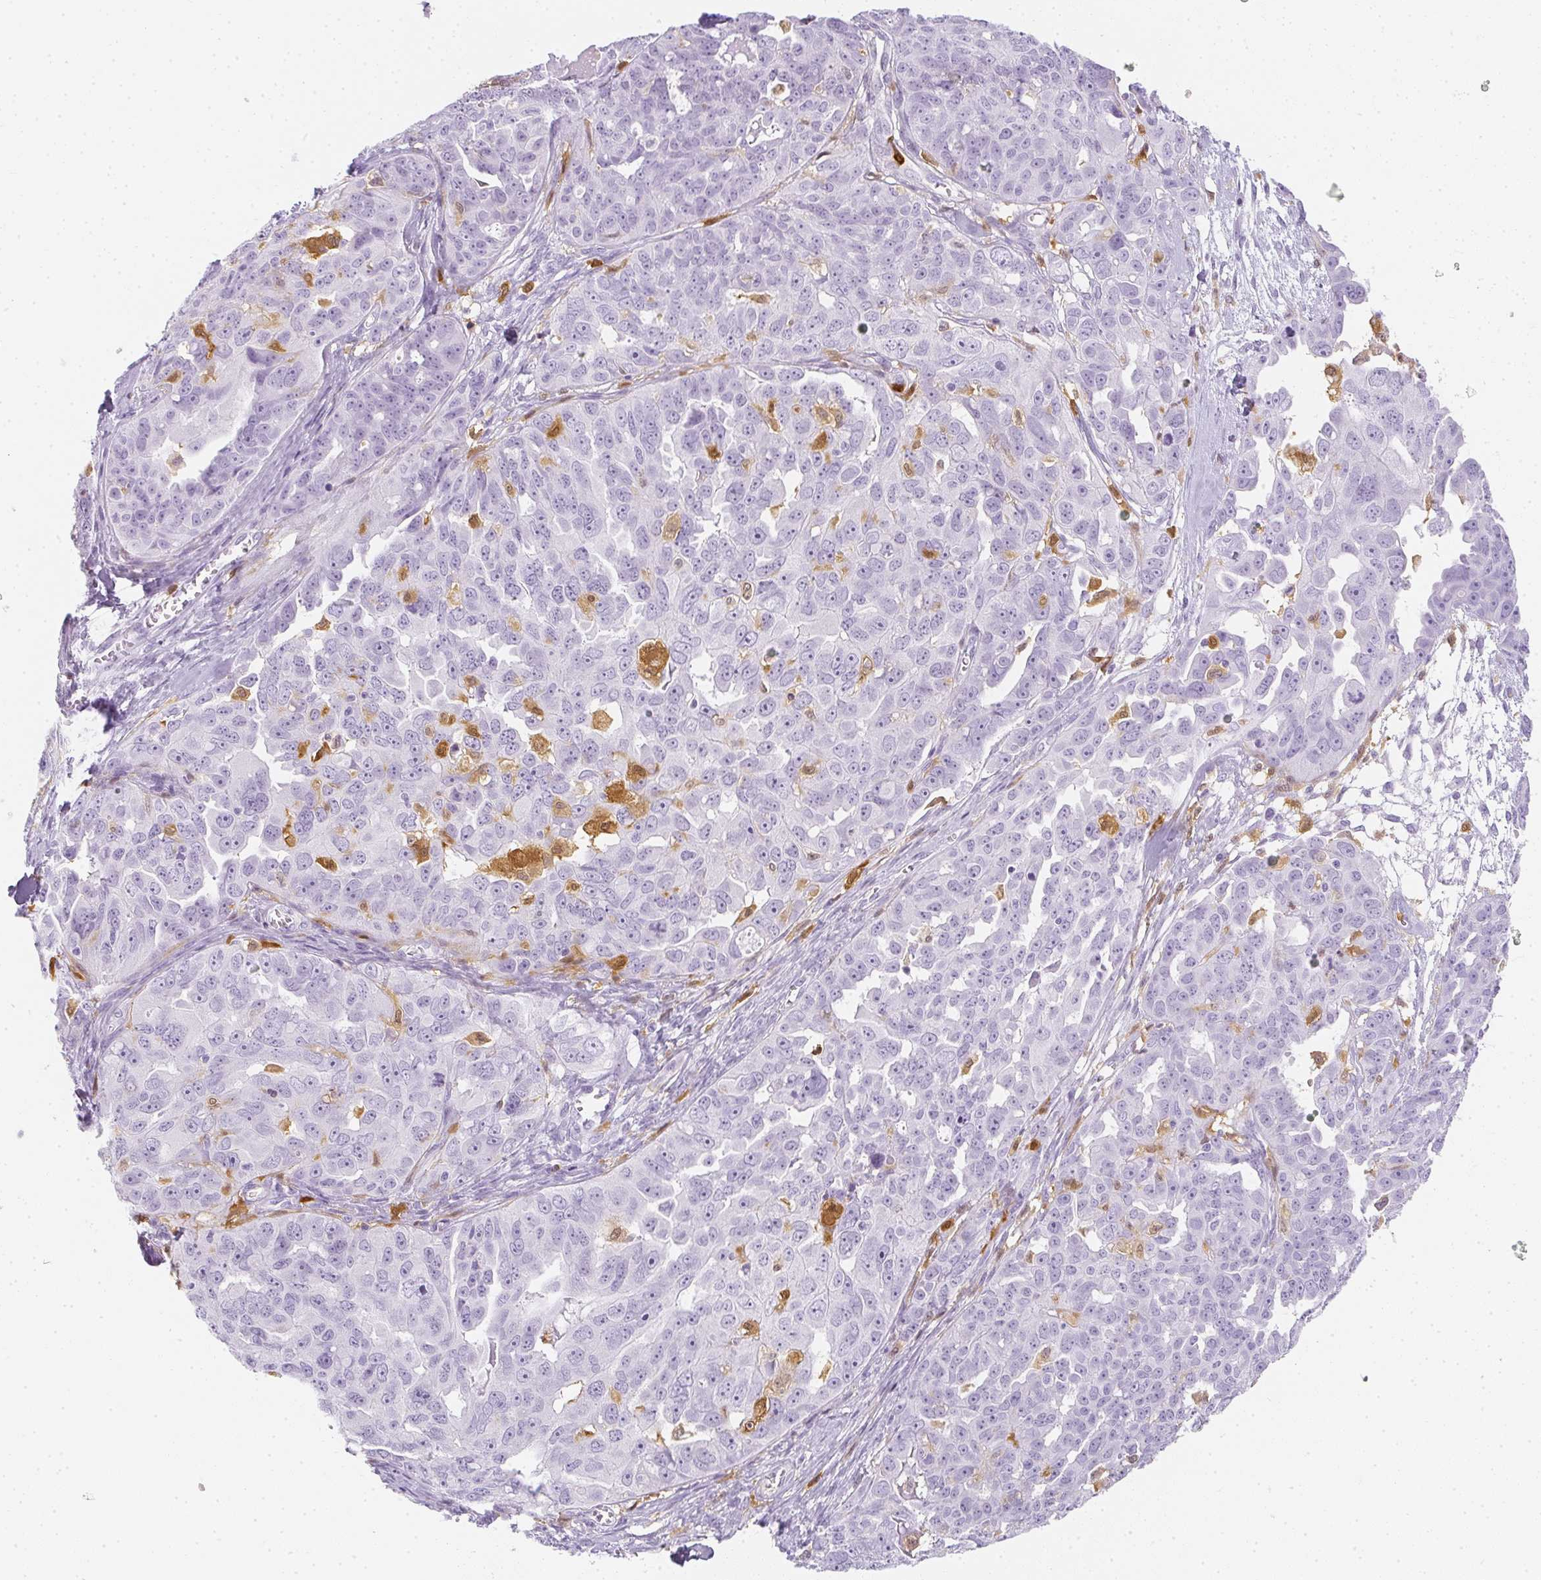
{"staining": {"intensity": "negative", "quantity": "none", "location": "none"}, "tissue": "ovarian cancer", "cell_type": "Tumor cells", "image_type": "cancer", "snomed": [{"axis": "morphology", "description": "Carcinoma, endometroid"}, {"axis": "topography", "description": "Ovary"}], "caption": "IHC micrograph of neoplastic tissue: ovarian cancer stained with DAB (3,3'-diaminobenzidine) shows no significant protein positivity in tumor cells.", "gene": "HK3", "patient": {"sex": "female", "age": 70}}